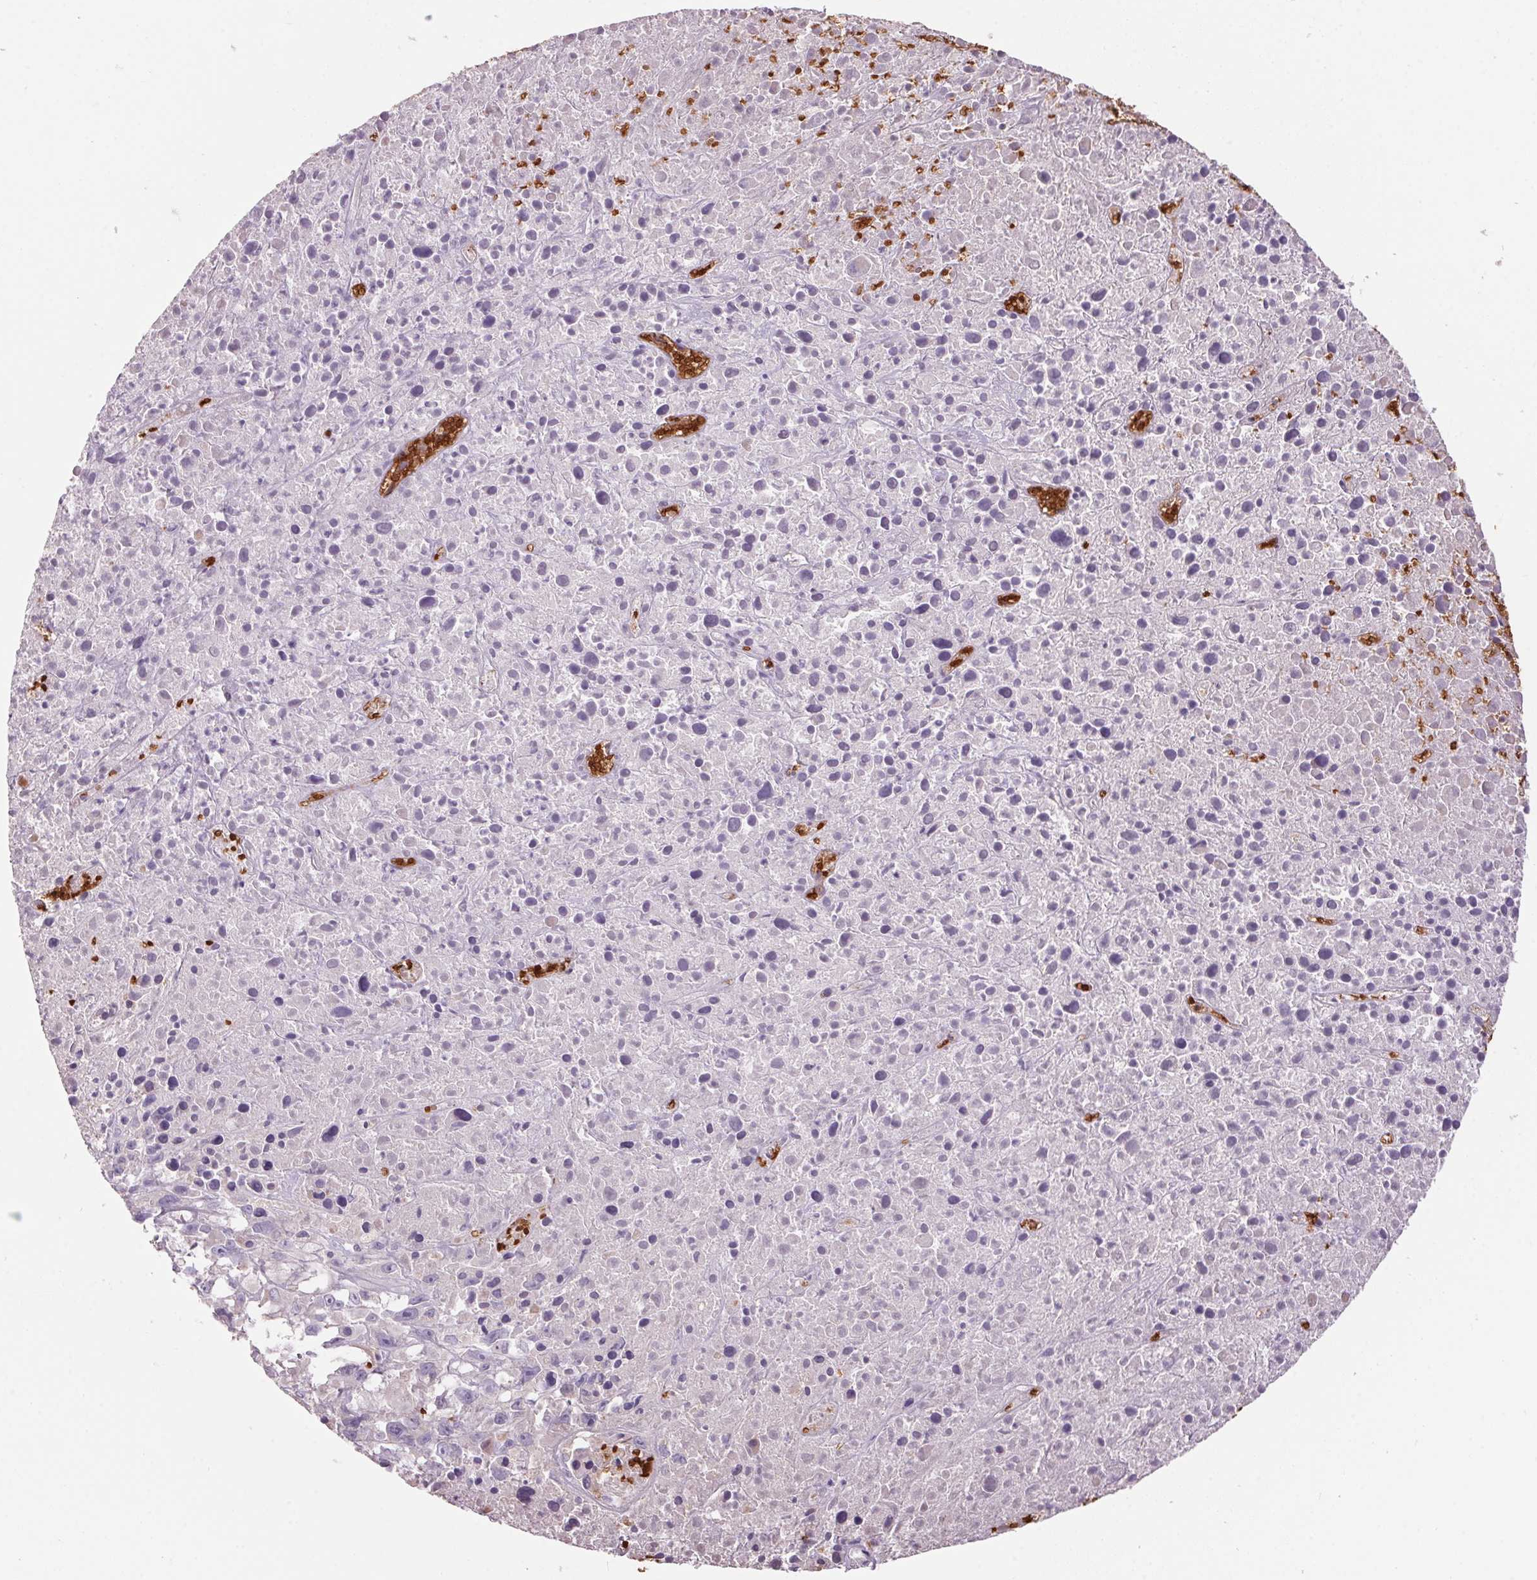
{"staining": {"intensity": "negative", "quantity": "none", "location": "none"}, "tissue": "melanoma", "cell_type": "Tumor cells", "image_type": "cancer", "snomed": [{"axis": "morphology", "description": "Malignant melanoma, Metastatic site"}, {"axis": "topography", "description": "Soft tissue"}], "caption": "Tumor cells show no significant staining in malignant melanoma (metastatic site).", "gene": "HBQ1", "patient": {"sex": "male", "age": 50}}